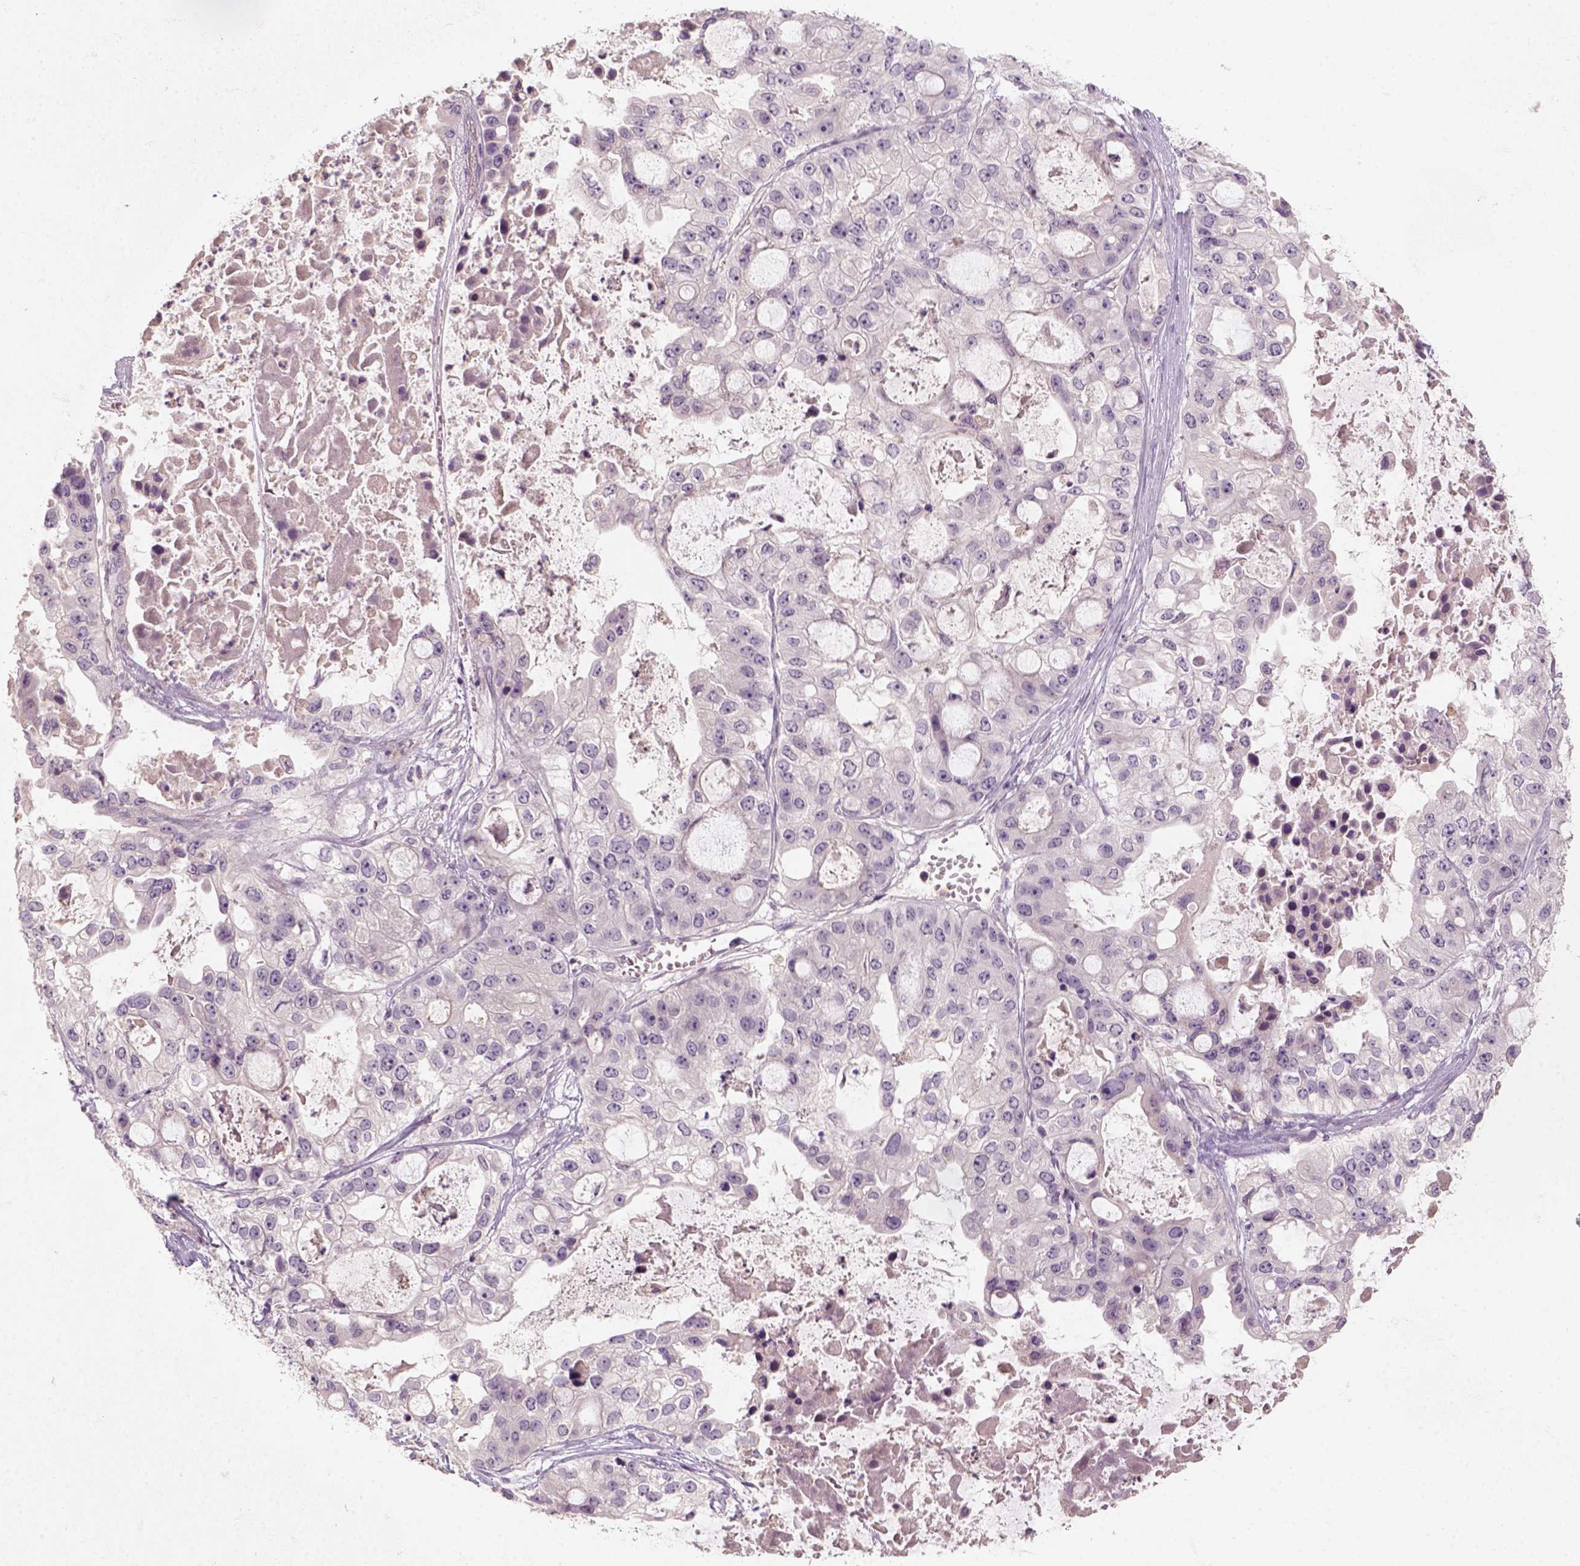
{"staining": {"intensity": "negative", "quantity": "none", "location": "none"}, "tissue": "ovarian cancer", "cell_type": "Tumor cells", "image_type": "cancer", "snomed": [{"axis": "morphology", "description": "Cystadenocarcinoma, serous, NOS"}, {"axis": "topography", "description": "Ovary"}], "caption": "Immunohistochemical staining of ovarian serous cystadenocarcinoma exhibits no significant staining in tumor cells.", "gene": "AQP9", "patient": {"sex": "female", "age": 56}}